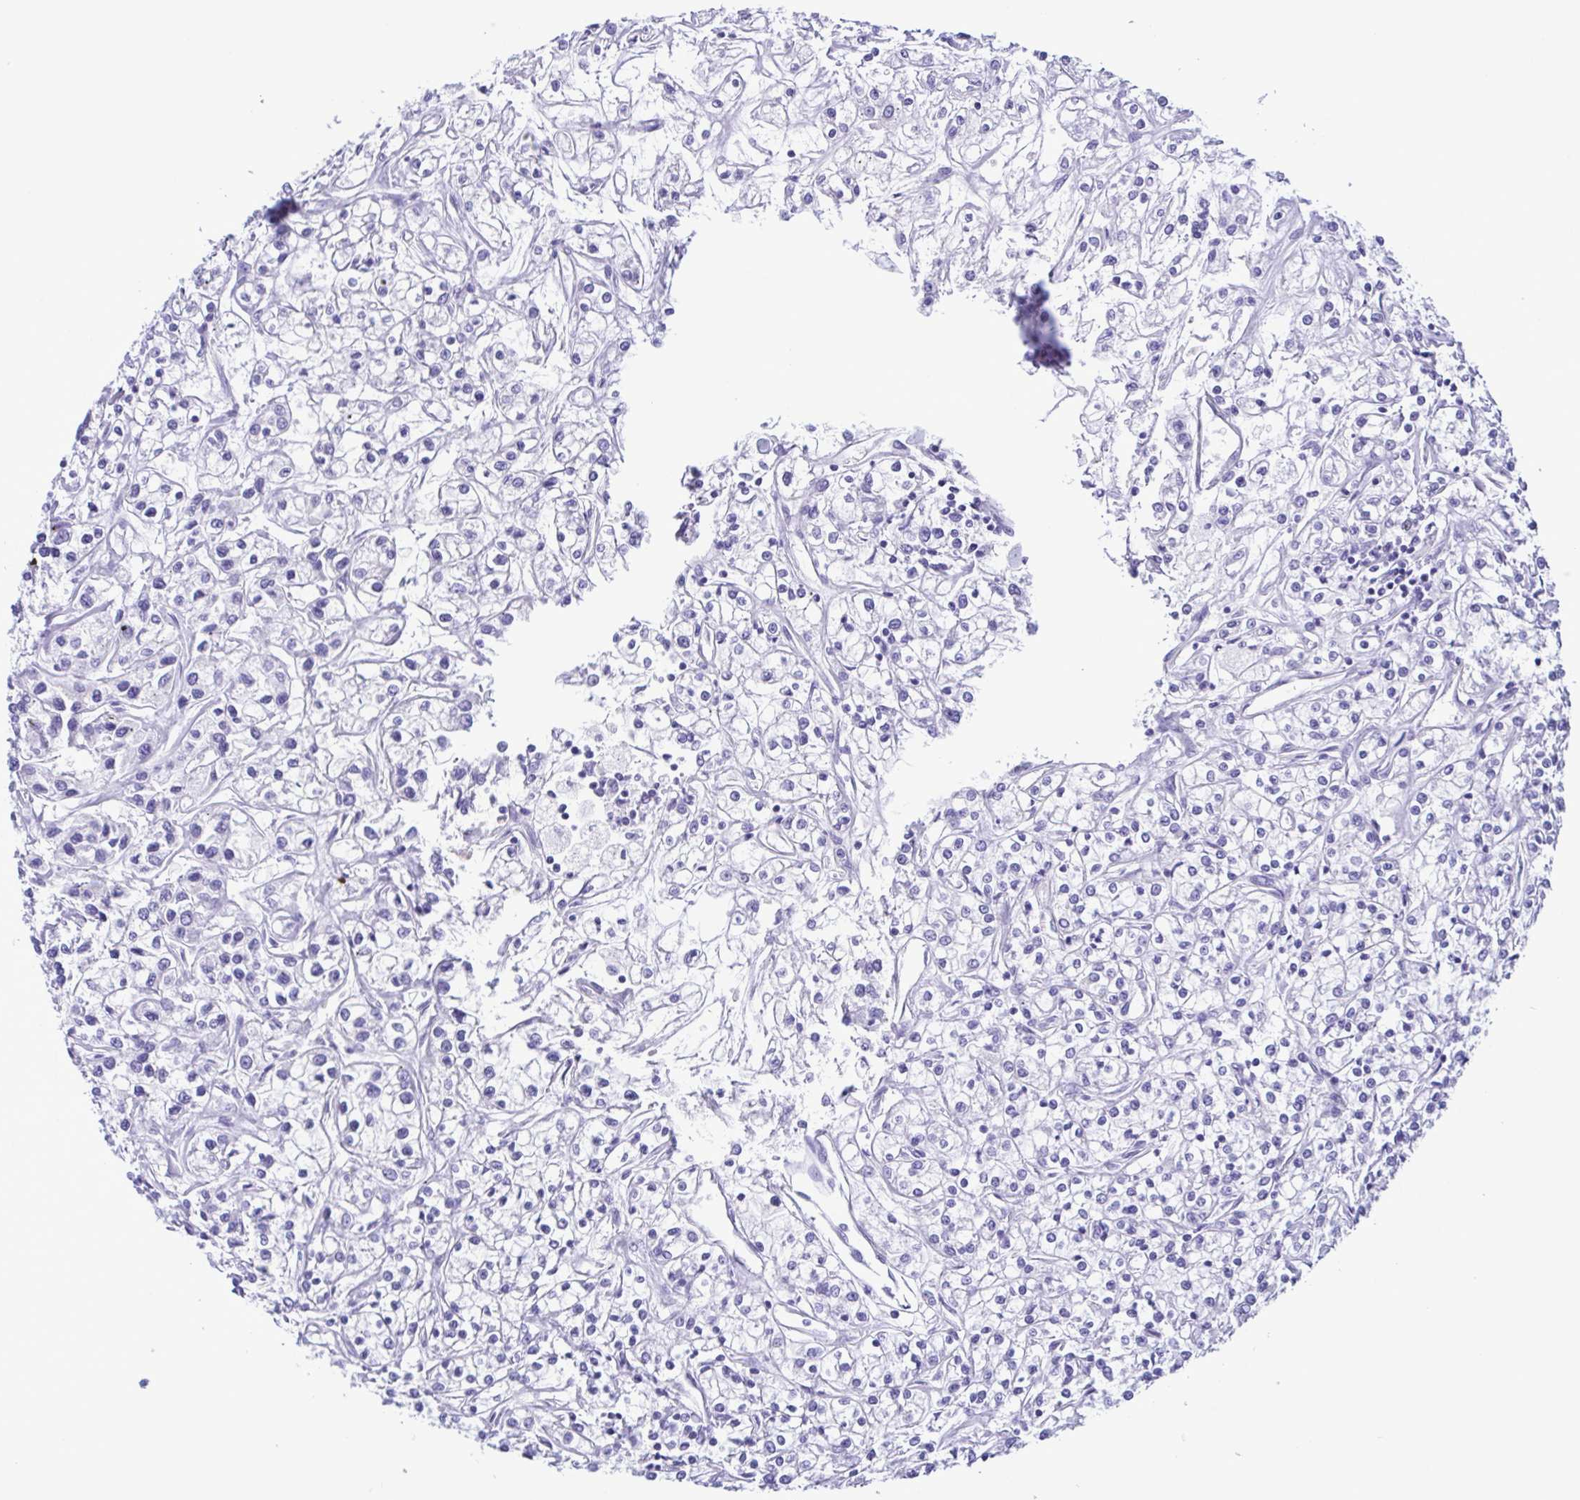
{"staining": {"intensity": "negative", "quantity": "none", "location": "none"}, "tissue": "renal cancer", "cell_type": "Tumor cells", "image_type": "cancer", "snomed": [{"axis": "morphology", "description": "Adenocarcinoma, NOS"}, {"axis": "topography", "description": "Kidney"}], "caption": "High magnification brightfield microscopy of renal cancer stained with DAB (3,3'-diaminobenzidine) (brown) and counterstained with hematoxylin (blue): tumor cells show no significant positivity. (Stains: DAB (3,3'-diaminobenzidine) IHC with hematoxylin counter stain, Microscopy: brightfield microscopy at high magnification).", "gene": "CBY2", "patient": {"sex": "female", "age": 59}}